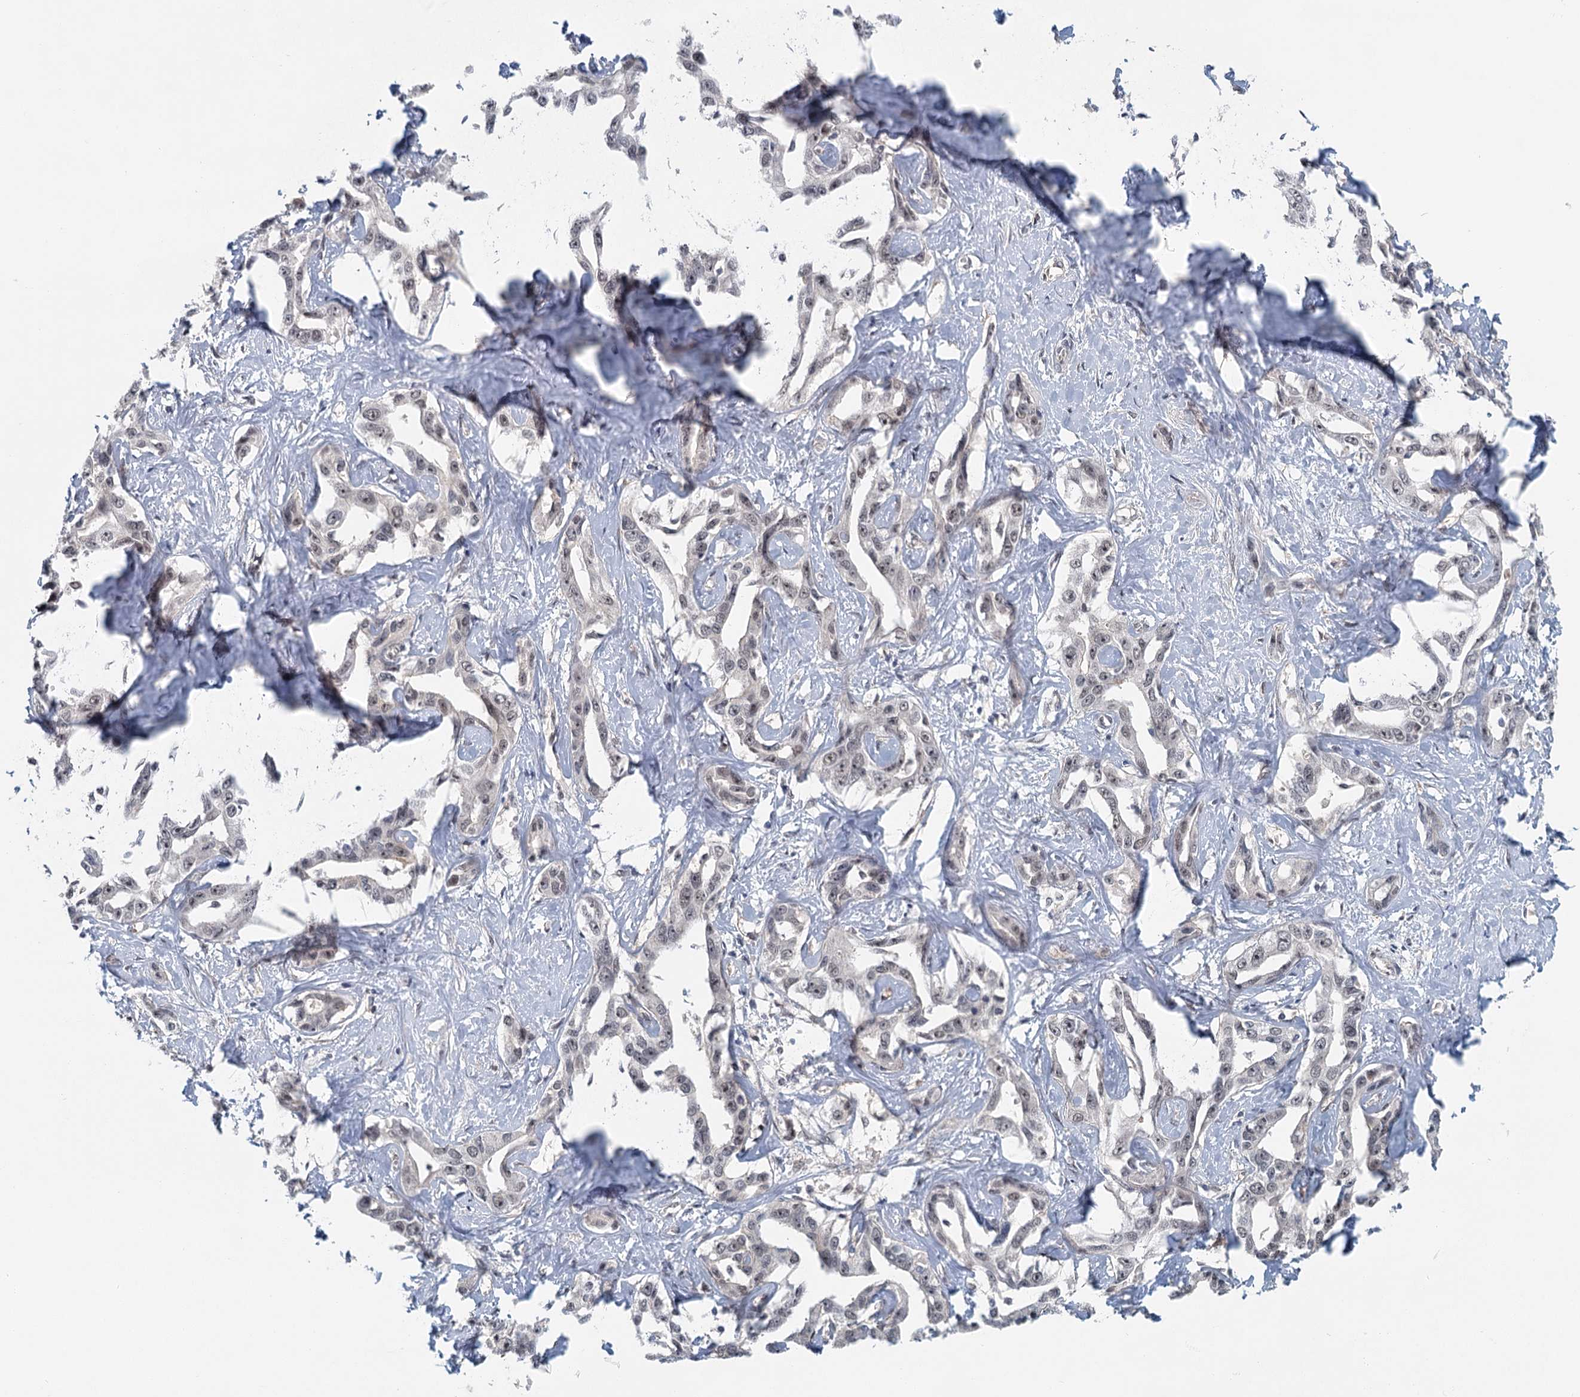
{"staining": {"intensity": "weak", "quantity": "25%-75%", "location": "nuclear"}, "tissue": "liver cancer", "cell_type": "Tumor cells", "image_type": "cancer", "snomed": [{"axis": "morphology", "description": "Cholangiocarcinoma"}, {"axis": "topography", "description": "Liver"}], "caption": "Liver cancer was stained to show a protein in brown. There is low levels of weak nuclear expression in about 25%-75% of tumor cells.", "gene": "TAS2R42", "patient": {"sex": "male", "age": 59}}